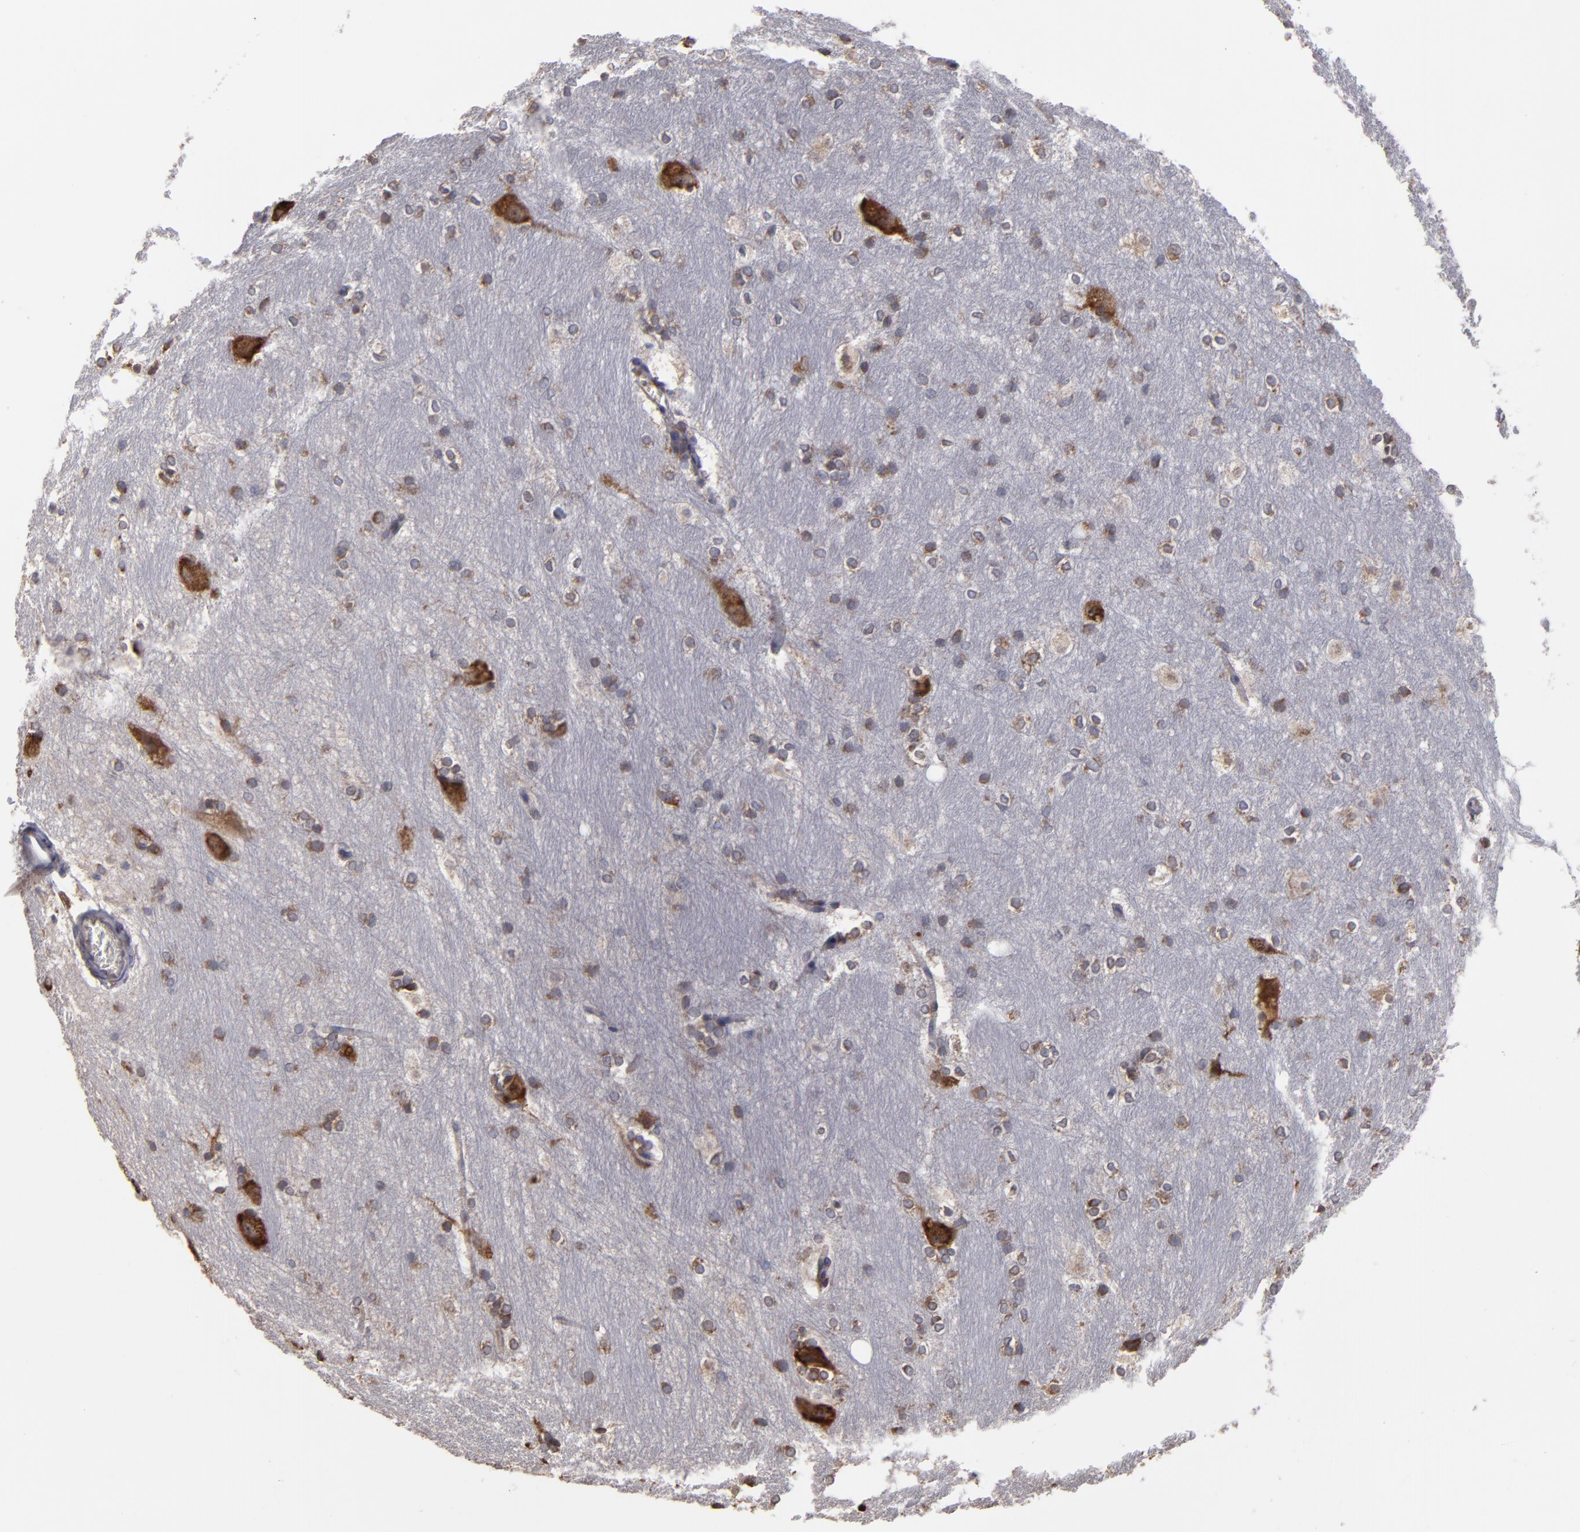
{"staining": {"intensity": "weak", "quantity": "<25%", "location": "cytoplasmic/membranous"}, "tissue": "hippocampus", "cell_type": "Glial cells", "image_type": "normal", "snomed": [{"axis": "morphology", "description": "Normal tissue, NOS"}, {"axis": "topography", "description": "Hippocampus"}], "caption": "Immunohistochemical staining of normal human hippocampus shows no significant positivity in glial cells. (DAB (3,3'-diaminobenzidine) IHC with hematoxylin counter stain).", "gene": "SND1", "patient": {"sex": "female", "age": 19}}